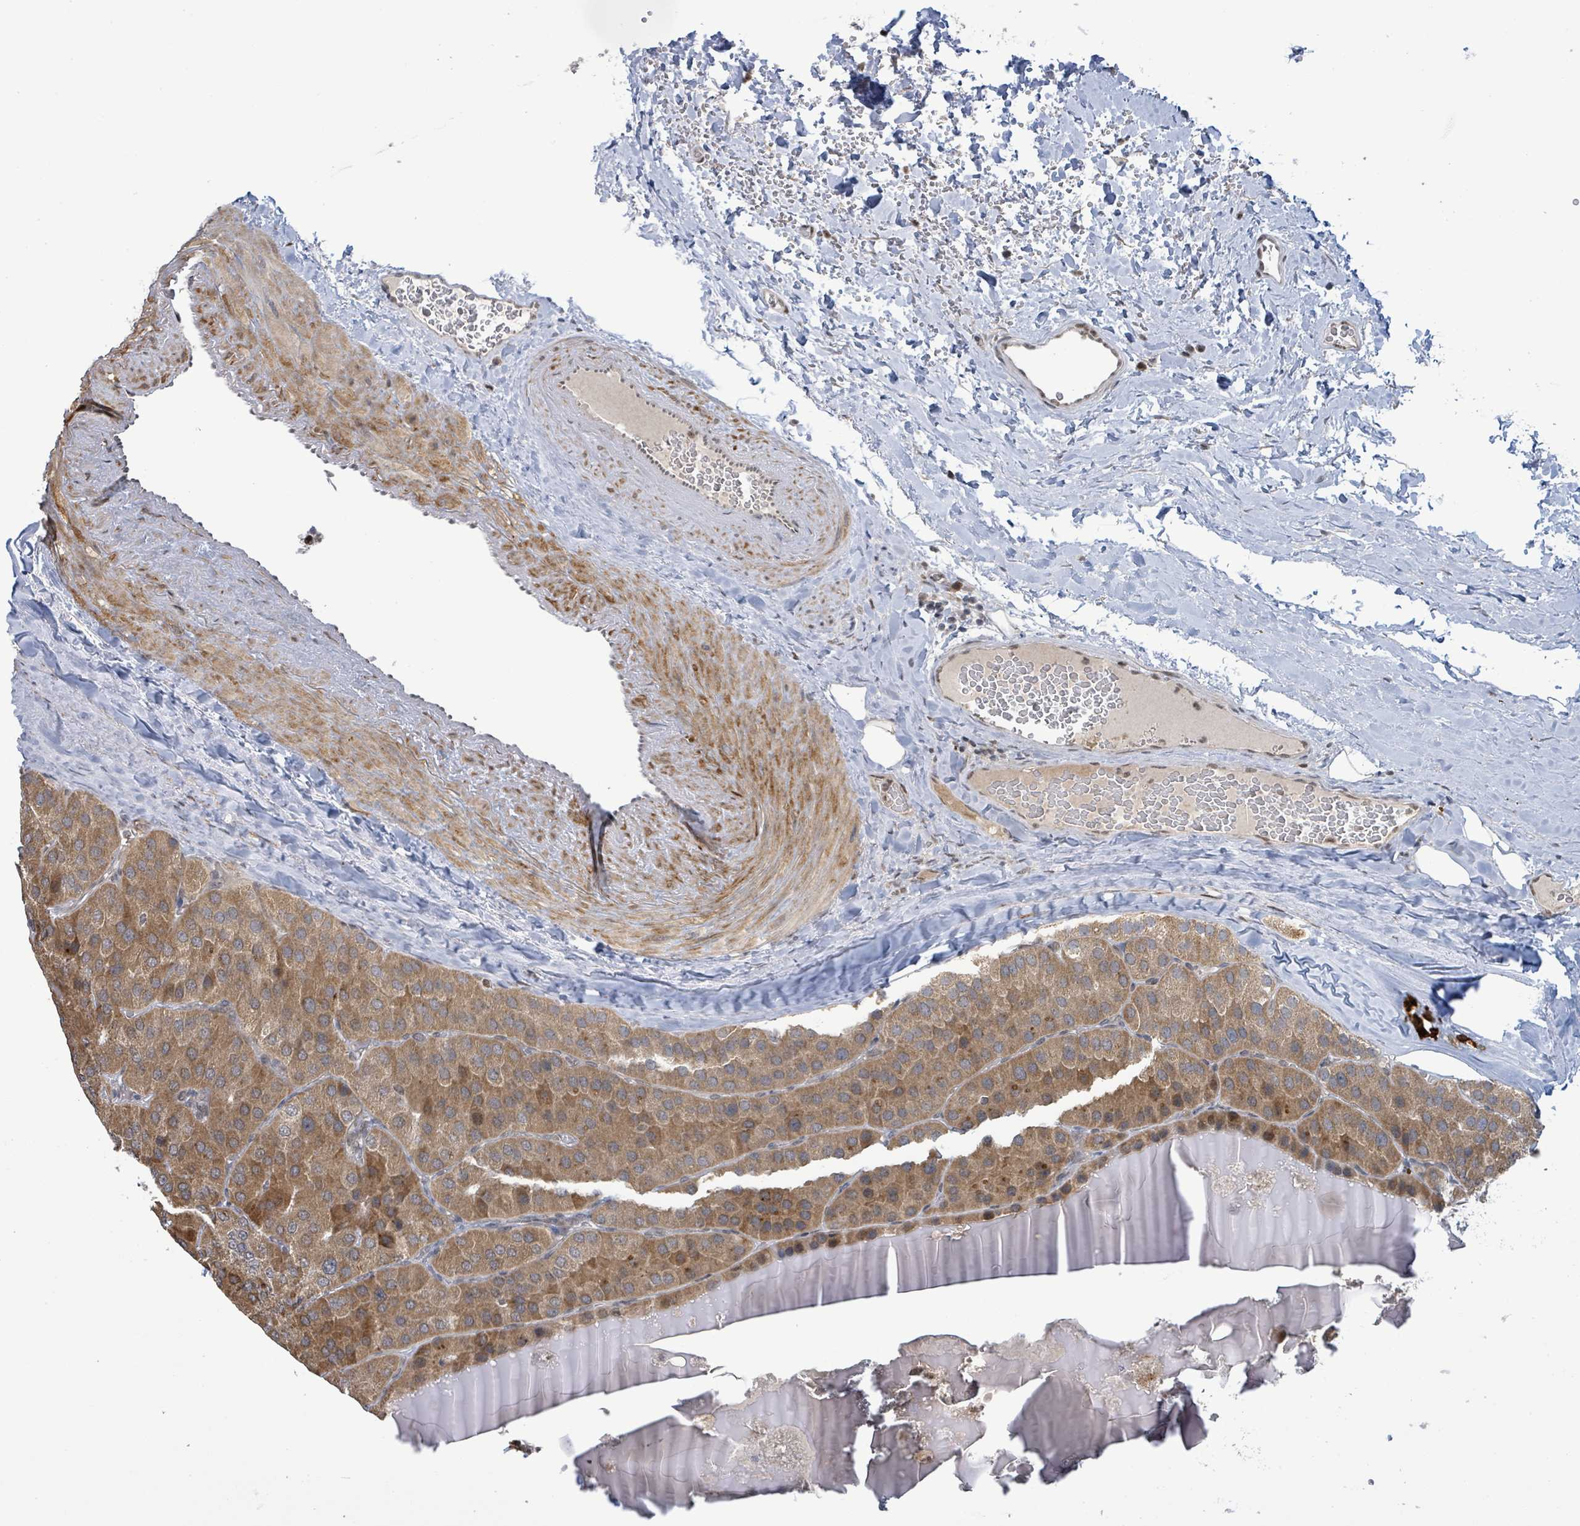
{"staining": {"intensity": "moderate", "quantity": ">75%", "location": "cytoplasmic/membranous"}, "tissue": "parathyroid gland", "cell_type": "Glandular cells", "image_type": "normal", "snomed": [{"axis": "morphology", "description": "Normal tissue, NOS"}, {"axis": "morphology", "description": "Adenoma, NOS"}, {"axis": "topography", "description": "Parathyroid gland"}], "caption": "Protein expression analysis of normal parathyroid gland exhibits moderate cytoplasmic/membranous expression in about >75% of glandular cells. Immunohistochemistry stains the protein in brown and the nuclei are stained blue.", "gene": "SBF2", "patient": {"sex": "female", "age": 86}}